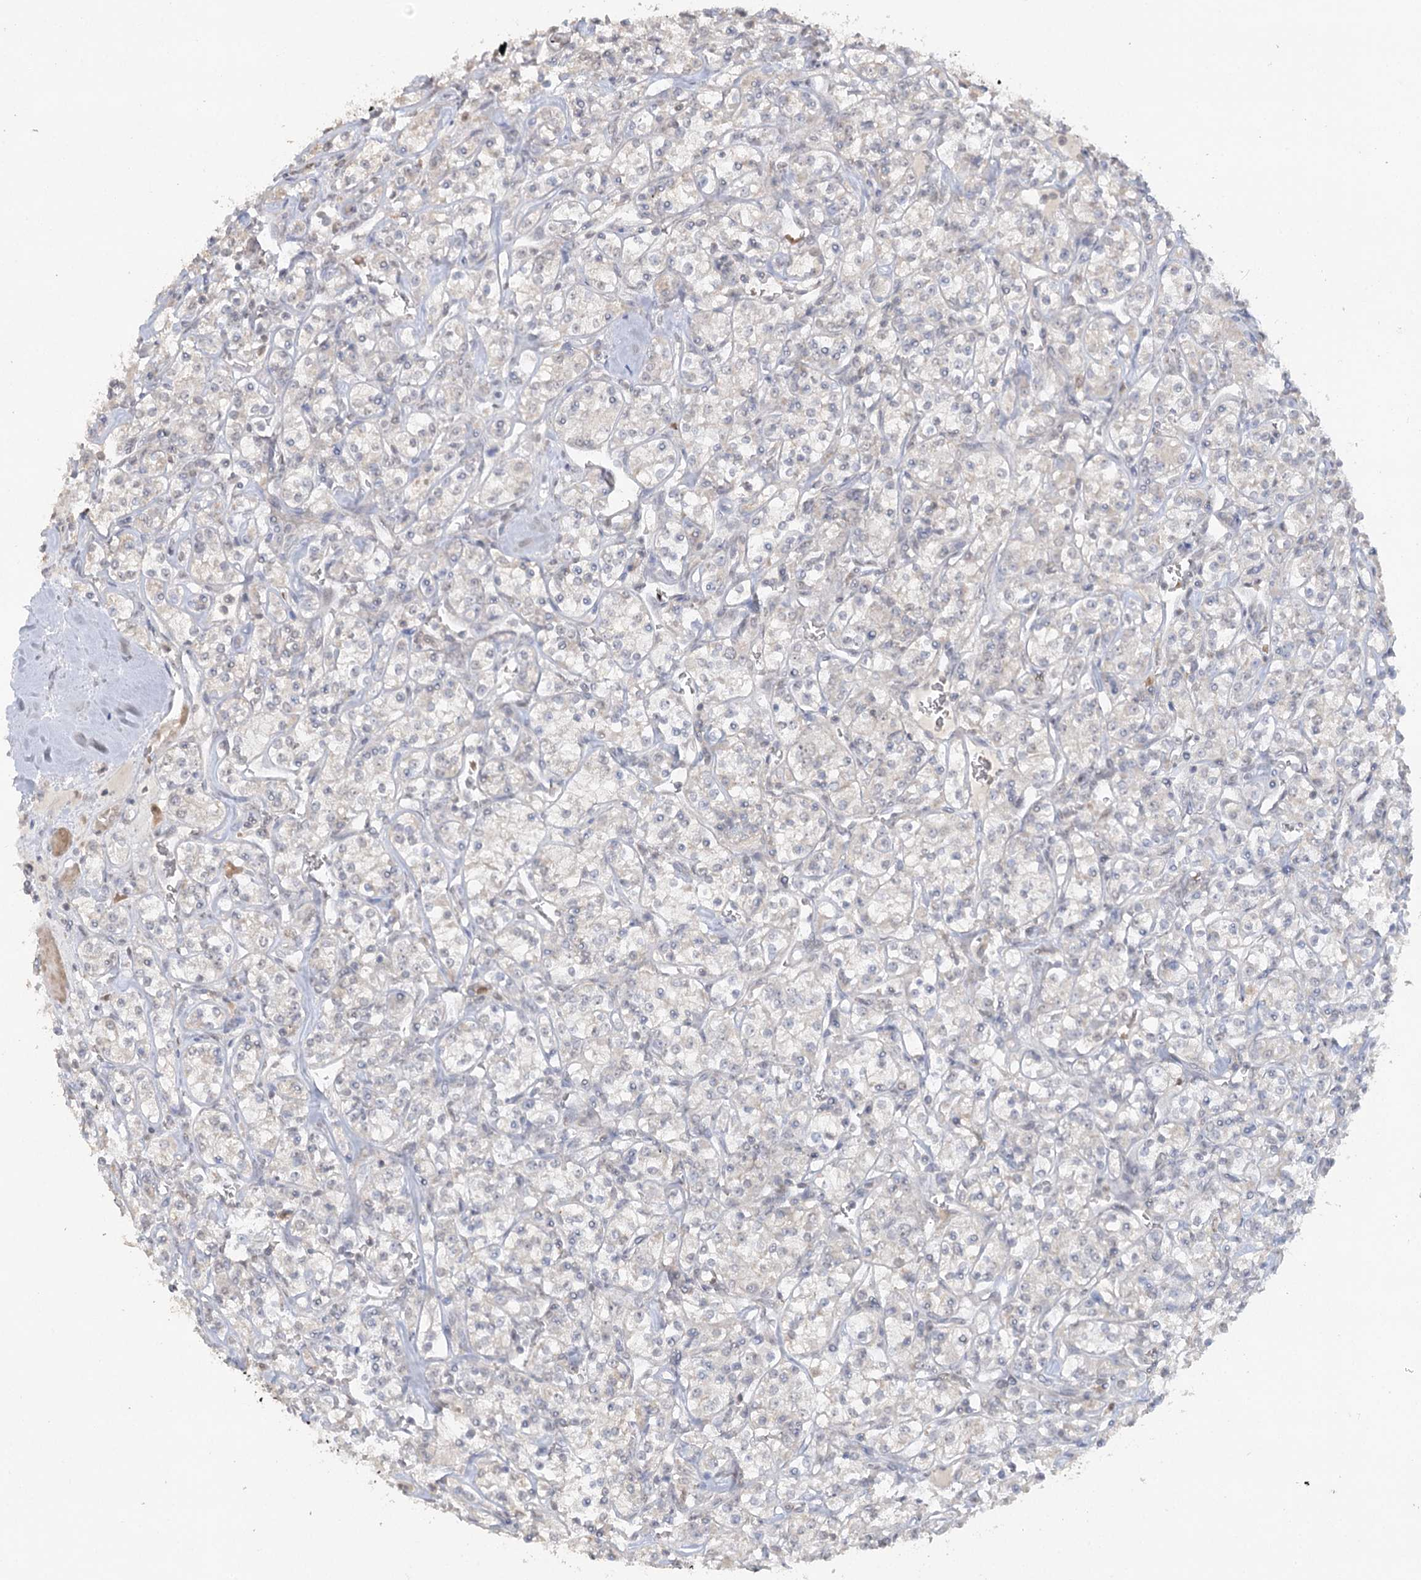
{"staining": {"intensity": "negative", "quantity": "none", "location": "none"}, "tissue": "renal cancer", "cell_type": "Tumor cells", "image_type": "cancer", "snomed": [{"axis": "morphology", "description": "Adenocarcinoma, NOS"}, {"axis": "topography", "description": "Kidney"}], "caption": "This is an immunohistochemistry histopathology image of renal adenocarcinoma. There is no positivity in tumor cells.", "gene": "TRAF3IP1", "patient": {"sex": "male", "age": 77}}